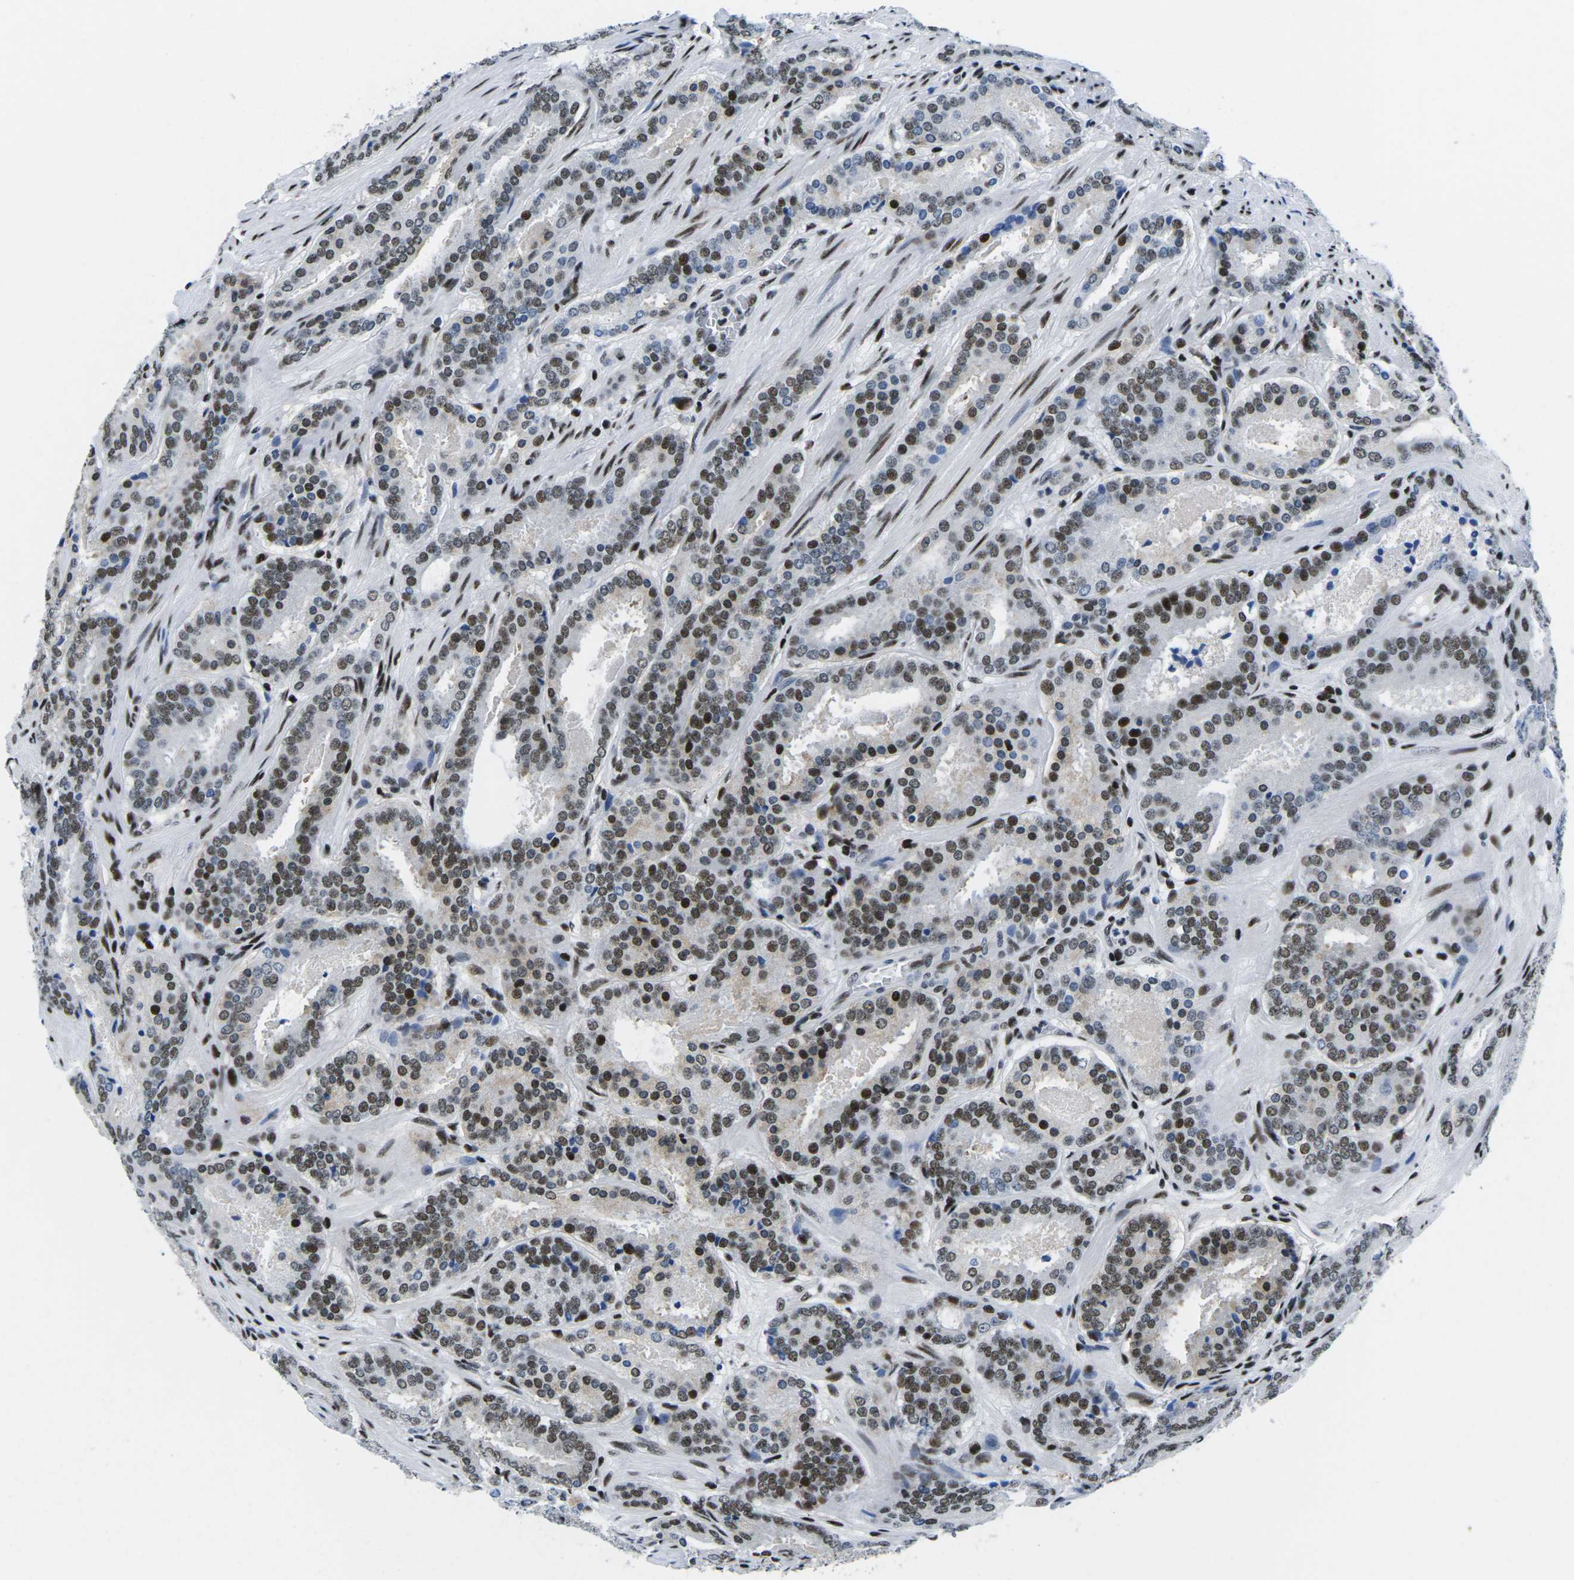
{"staining": {"intensity": "moderate", "quantity": ">75%", "location": "nuclear"}, "tissue": "prostate cancer", "cell_type": "Tumor cells", "image_type": "cancer", "snomed": [{"axis": "morphology", "description": "Adenocarcinoma, Low grade"}, {"axis": "topography", "description": "Prostate"}], "caption": "Prostate low-grade adenocarcinoma tissue displays moderate nuclear expression in approximately >75% of tumor cells, visualized by immunohistochemistry. The staining was performed using DAB to visualize the protein expression in brown, while the nuclei were stained in blue with hematoxylin (Magnification: 20x).", "gene": "ATF1", "patient": {"sex": "male", "age": 69}}